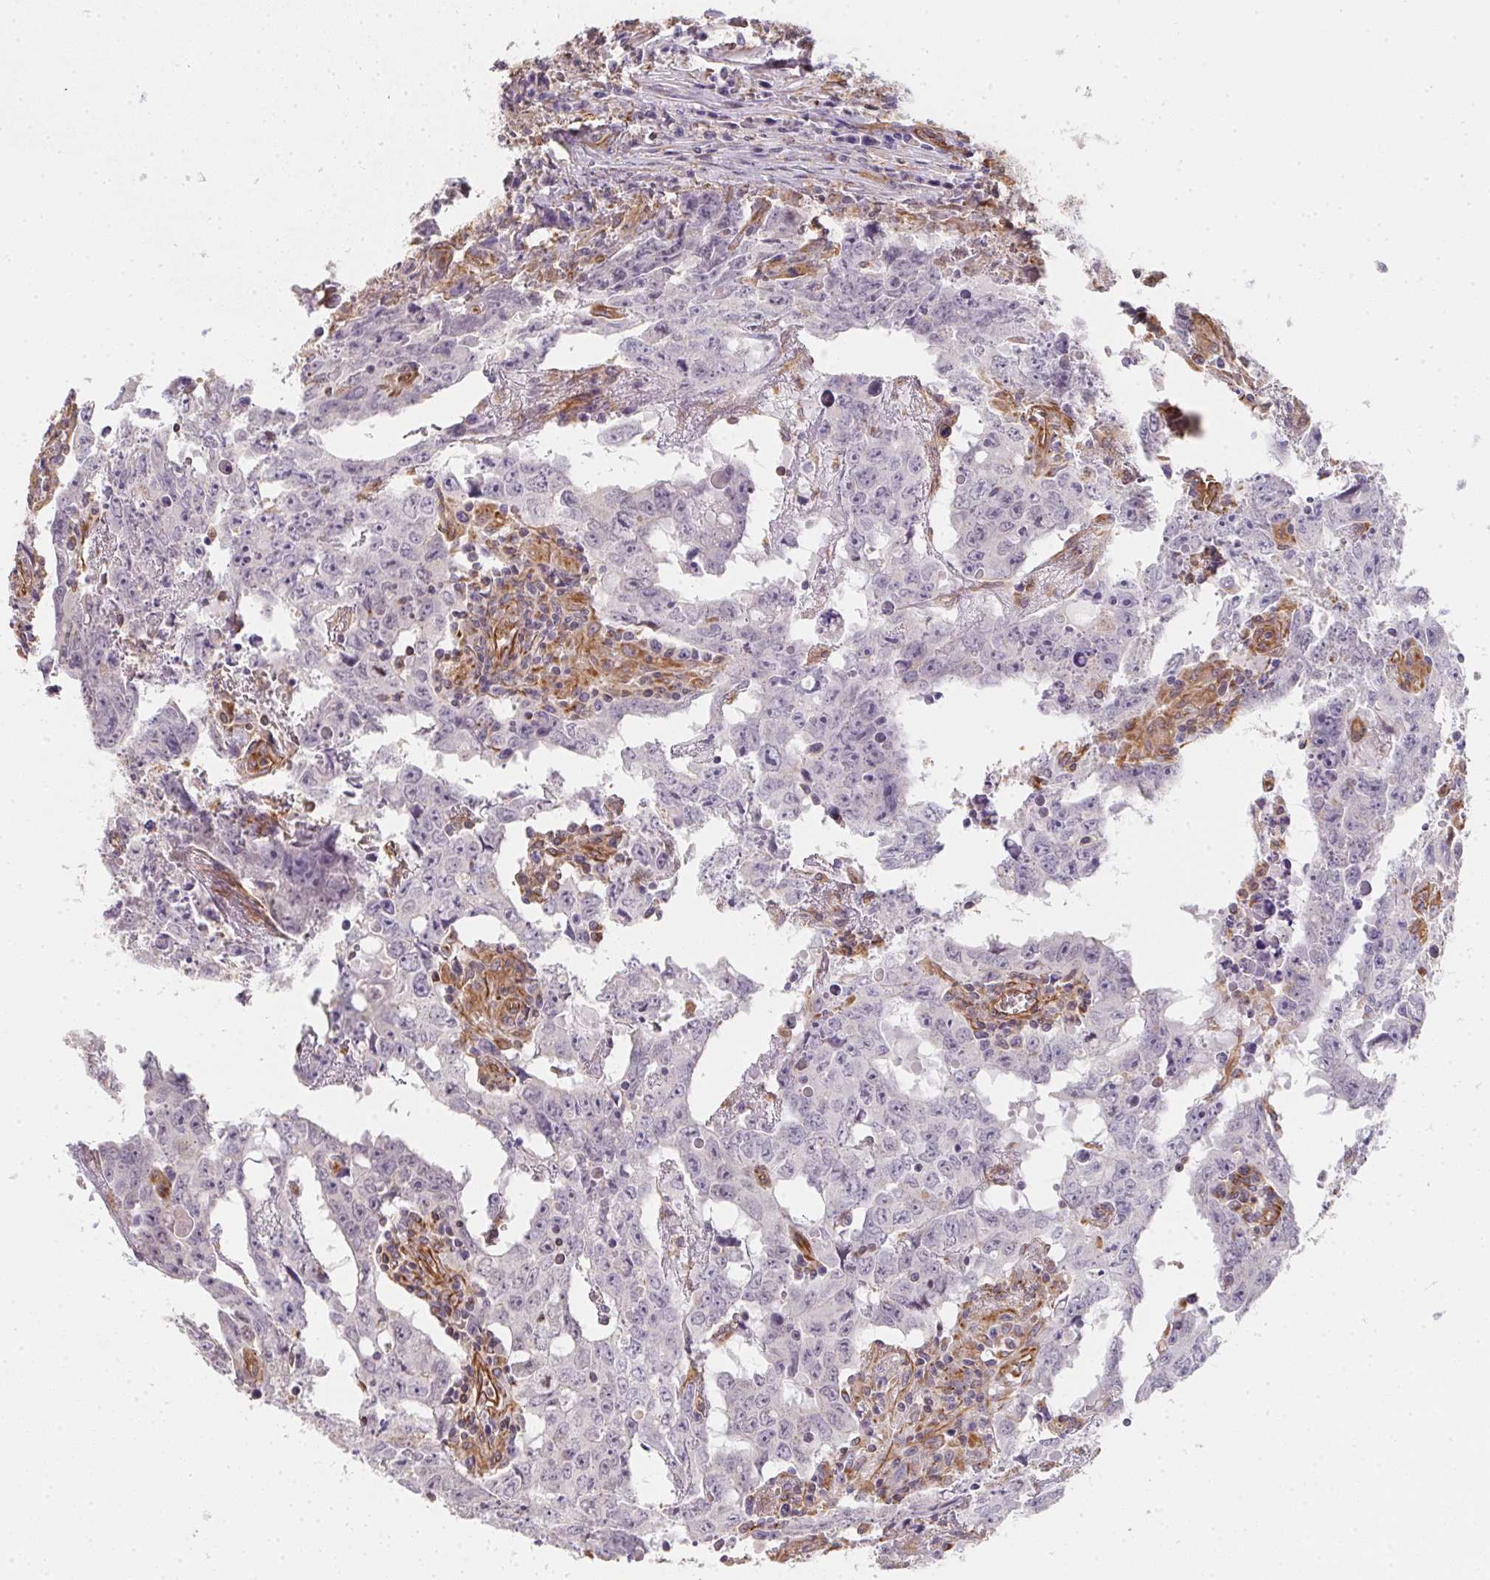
{"staining": {"intensity": "negative", "quantity": "none", "location": "none"}, "tissue": "testis cancer", "cell_type": "Tumor cells", "image_type": "cancer", "snomed": [{"axis": "morphology", "description": "Carcinoma, Embryonal, NOS"}, {"axis": "topography", "description": "Testis"}], "caption": "DAB (3,3'-diaminobenzidine) immunohistochemical staining of human testis cancer (embryonal carcinoma) demonstrates no significant positivity in tumor cells.", "gene": "TBKBP1", "patient": {"sex": "male", "age": 22}}